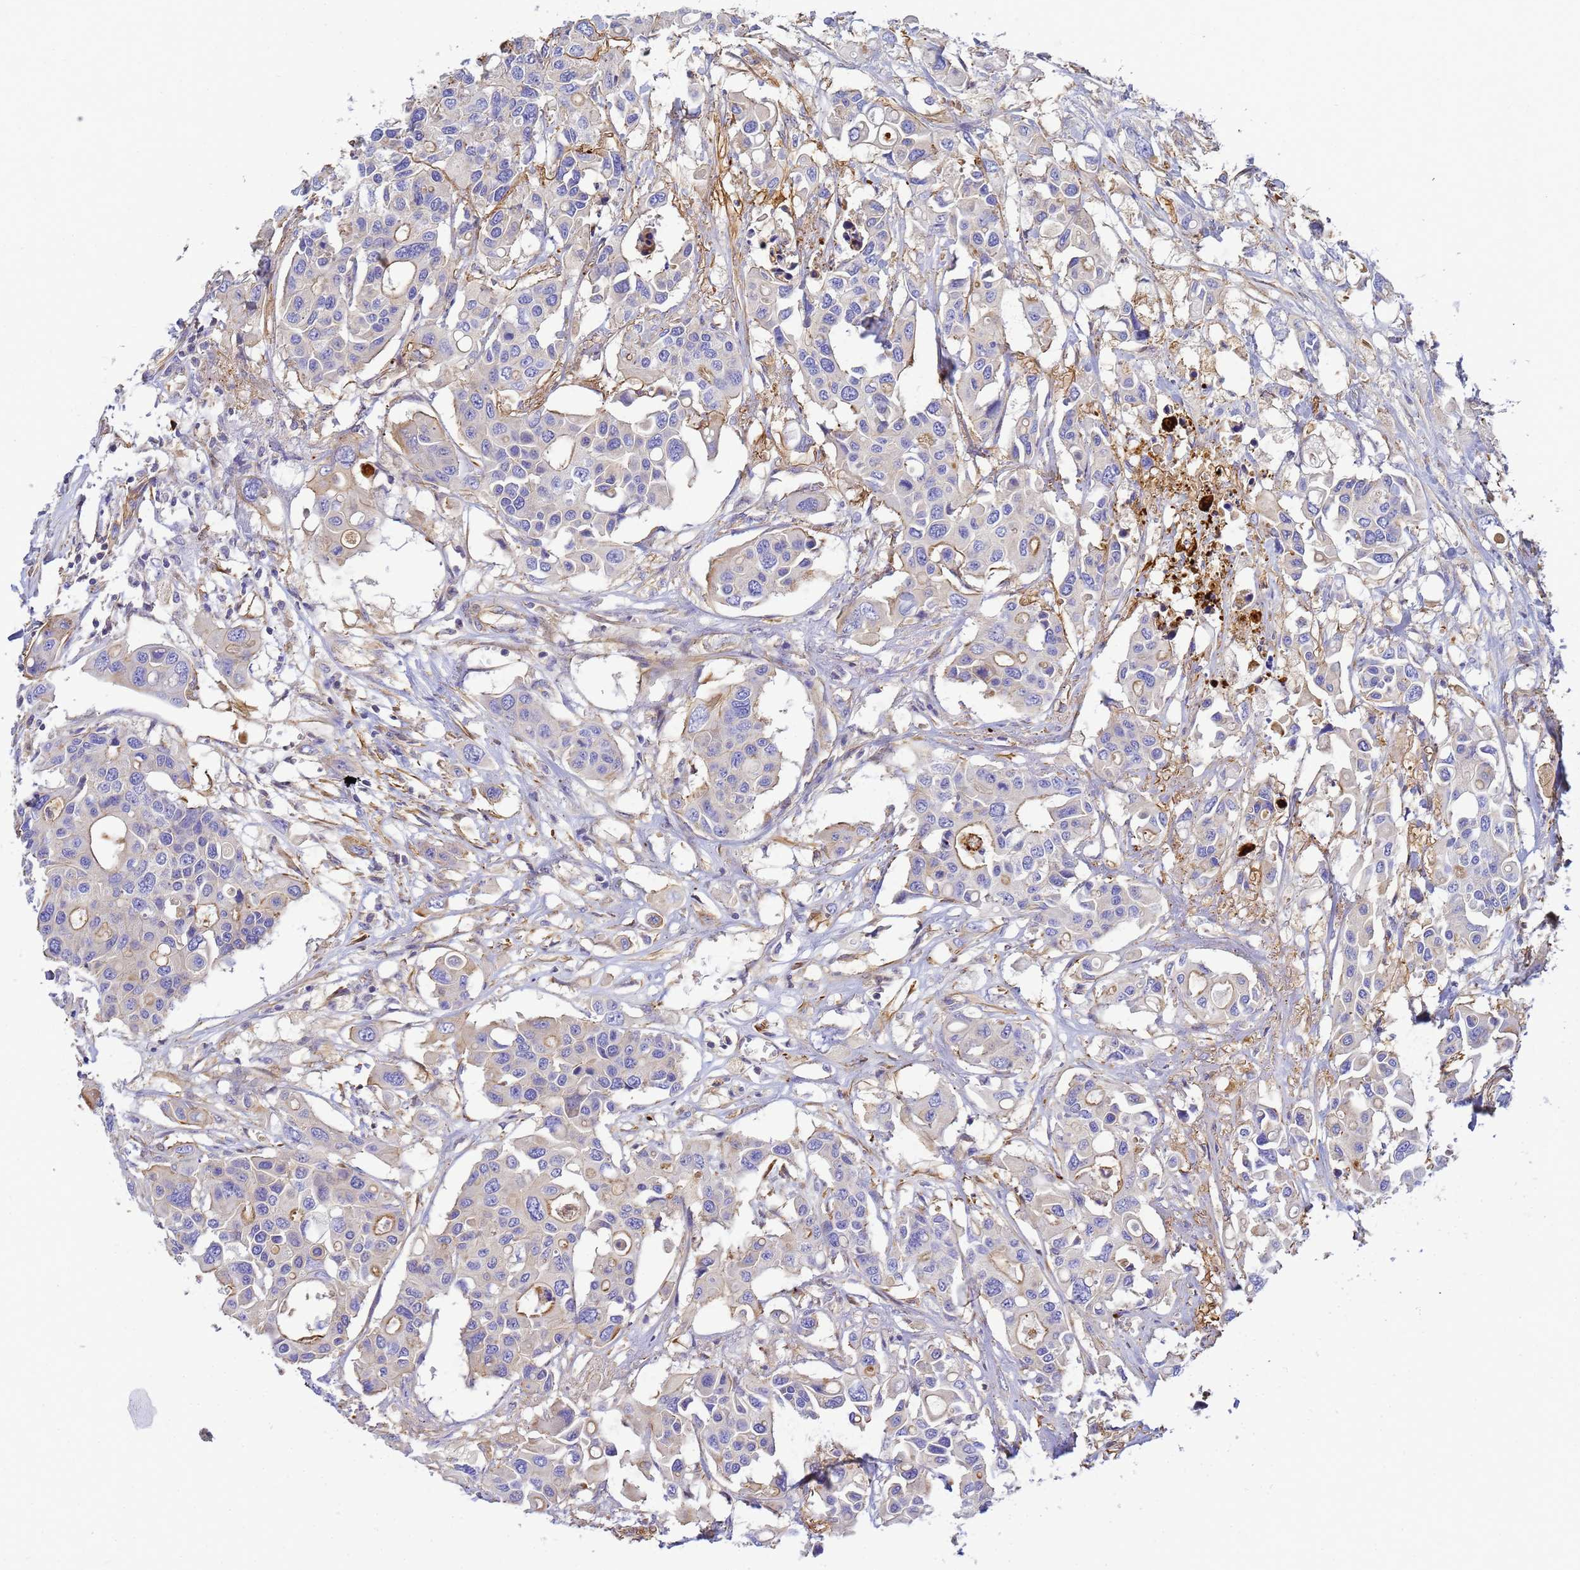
{"staining": {"intensity": "weak", "quantity": "<25%", "location": "cytoplasmic/membranous"}, "tissue": "colorectal cancer", "cell_type": "Tumor cells", "image_type": "cancer", "snomed": [{"axis": "morphology", "description": "Adenocarcinoma, NOS"}, {"axis": "topography", "description": "Colon"}], "caption": "A high-resolution micrograph shows immunohistochemistry staining of adenocarcinoma (colorectal), which displays no significant staining in tumor cells. (Stains: DAB (3,3'-diaminobenzidine) immunohistochemistry (IHC) with hematoxylin counter stain, Microscopy: brightfield microscopy at high magnification).", "gene": "MYL12A", "patient": {"sex": "male", "age": 77}}